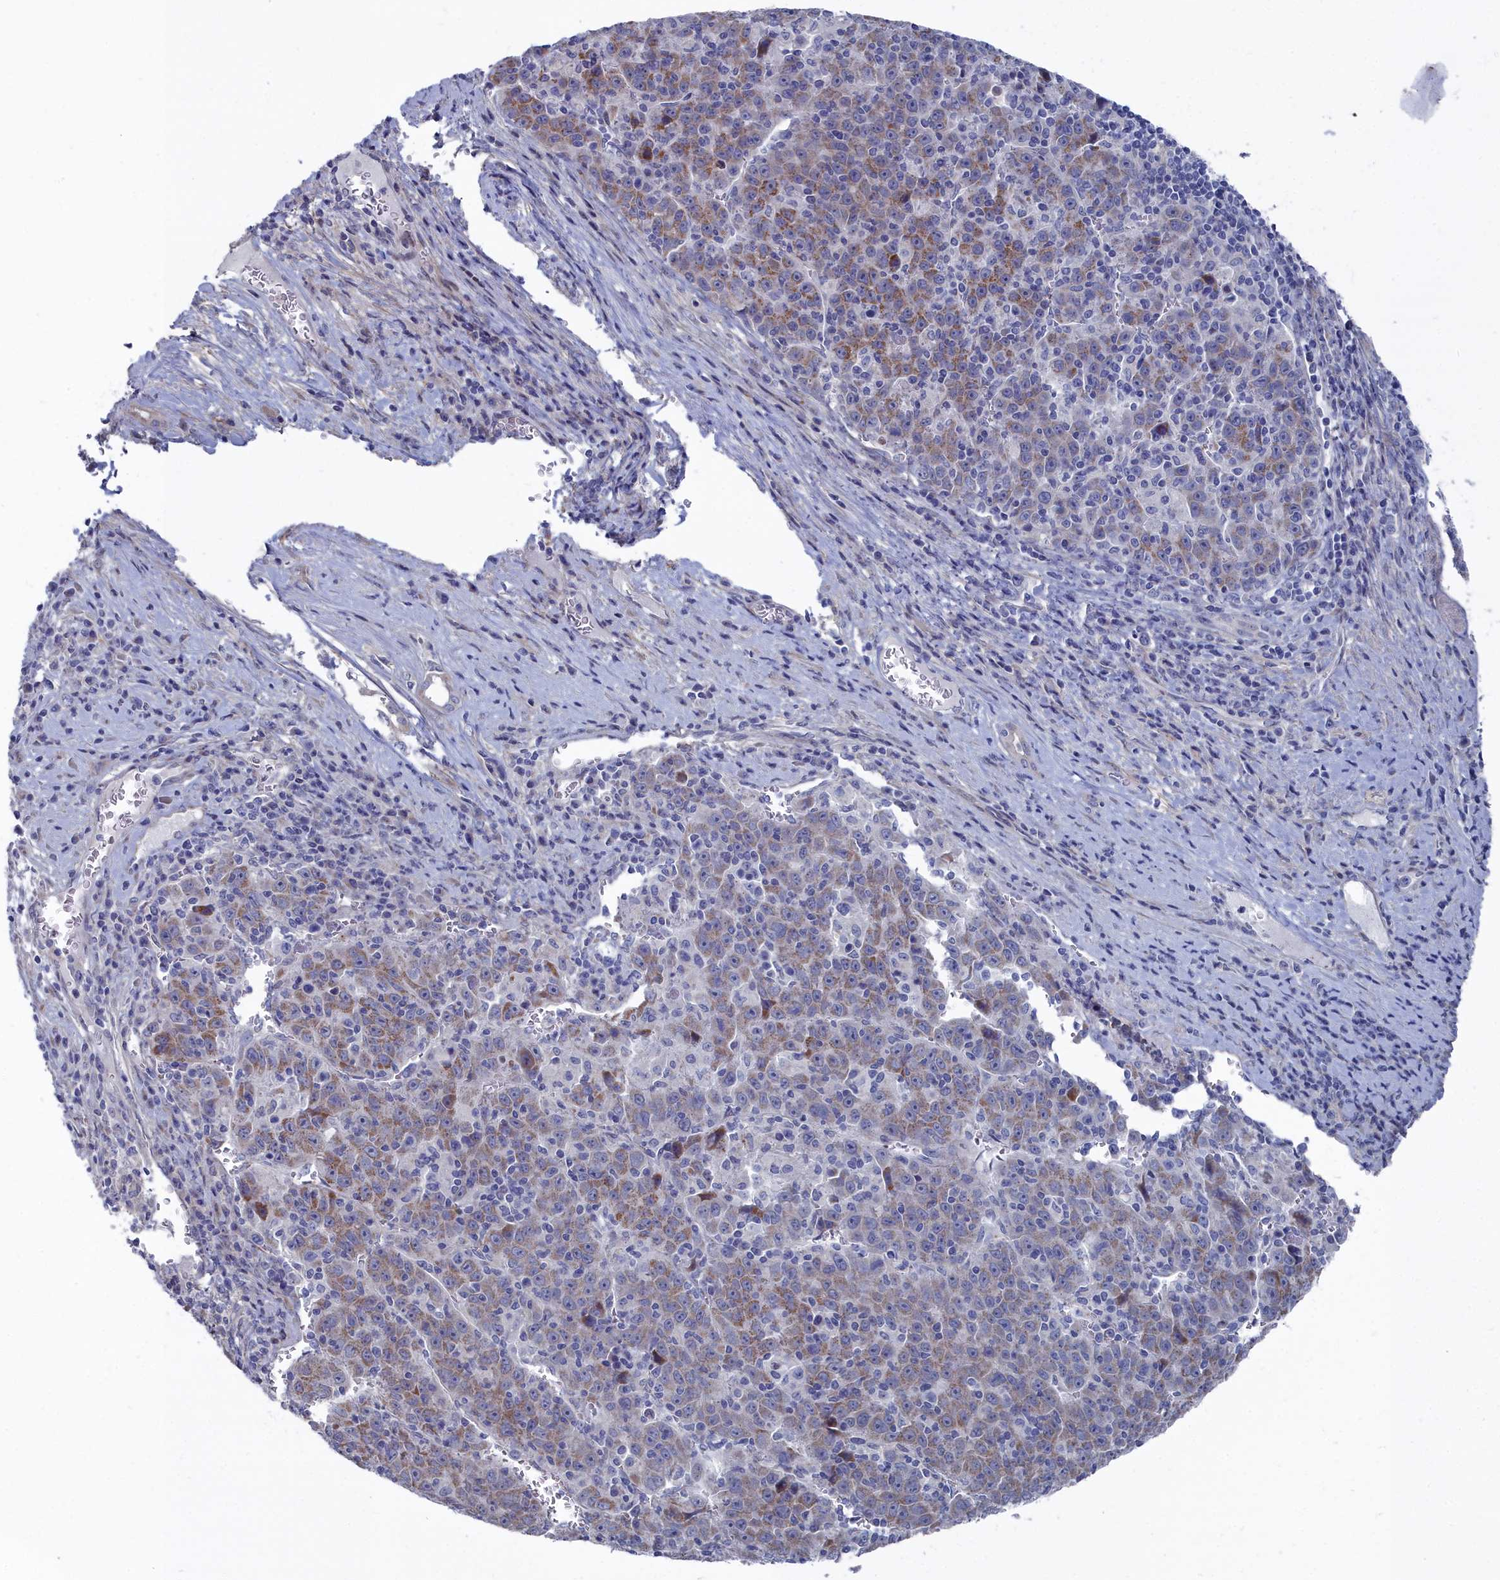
{"staining": {"intensity": "moderate", "quantity": "25%-75%", "location": "cytoplasmic/membranous"}, "tissue": "liver cancer", "cell_type": "Tumor cells", "image_type": "cancer", "snomed": [{"axis": "morphology", "description": "Carcinoma, Hepatocellular, NOS"}, {"axis": "topography", "description": "Liver"}], "caption": "The histopathology image demonstrates immunohistochemical staining of liver cancer. There is moderate cytoplasmic/membranous positivity is present in about 25%-75% of tumor cells. (Stains: DAB in brown, nuclei in blue, Microscopy: brightfield microscopy at high magnification).", "gene": "SHISAL2A", "patient": {"sex": "female", "age": 53}}